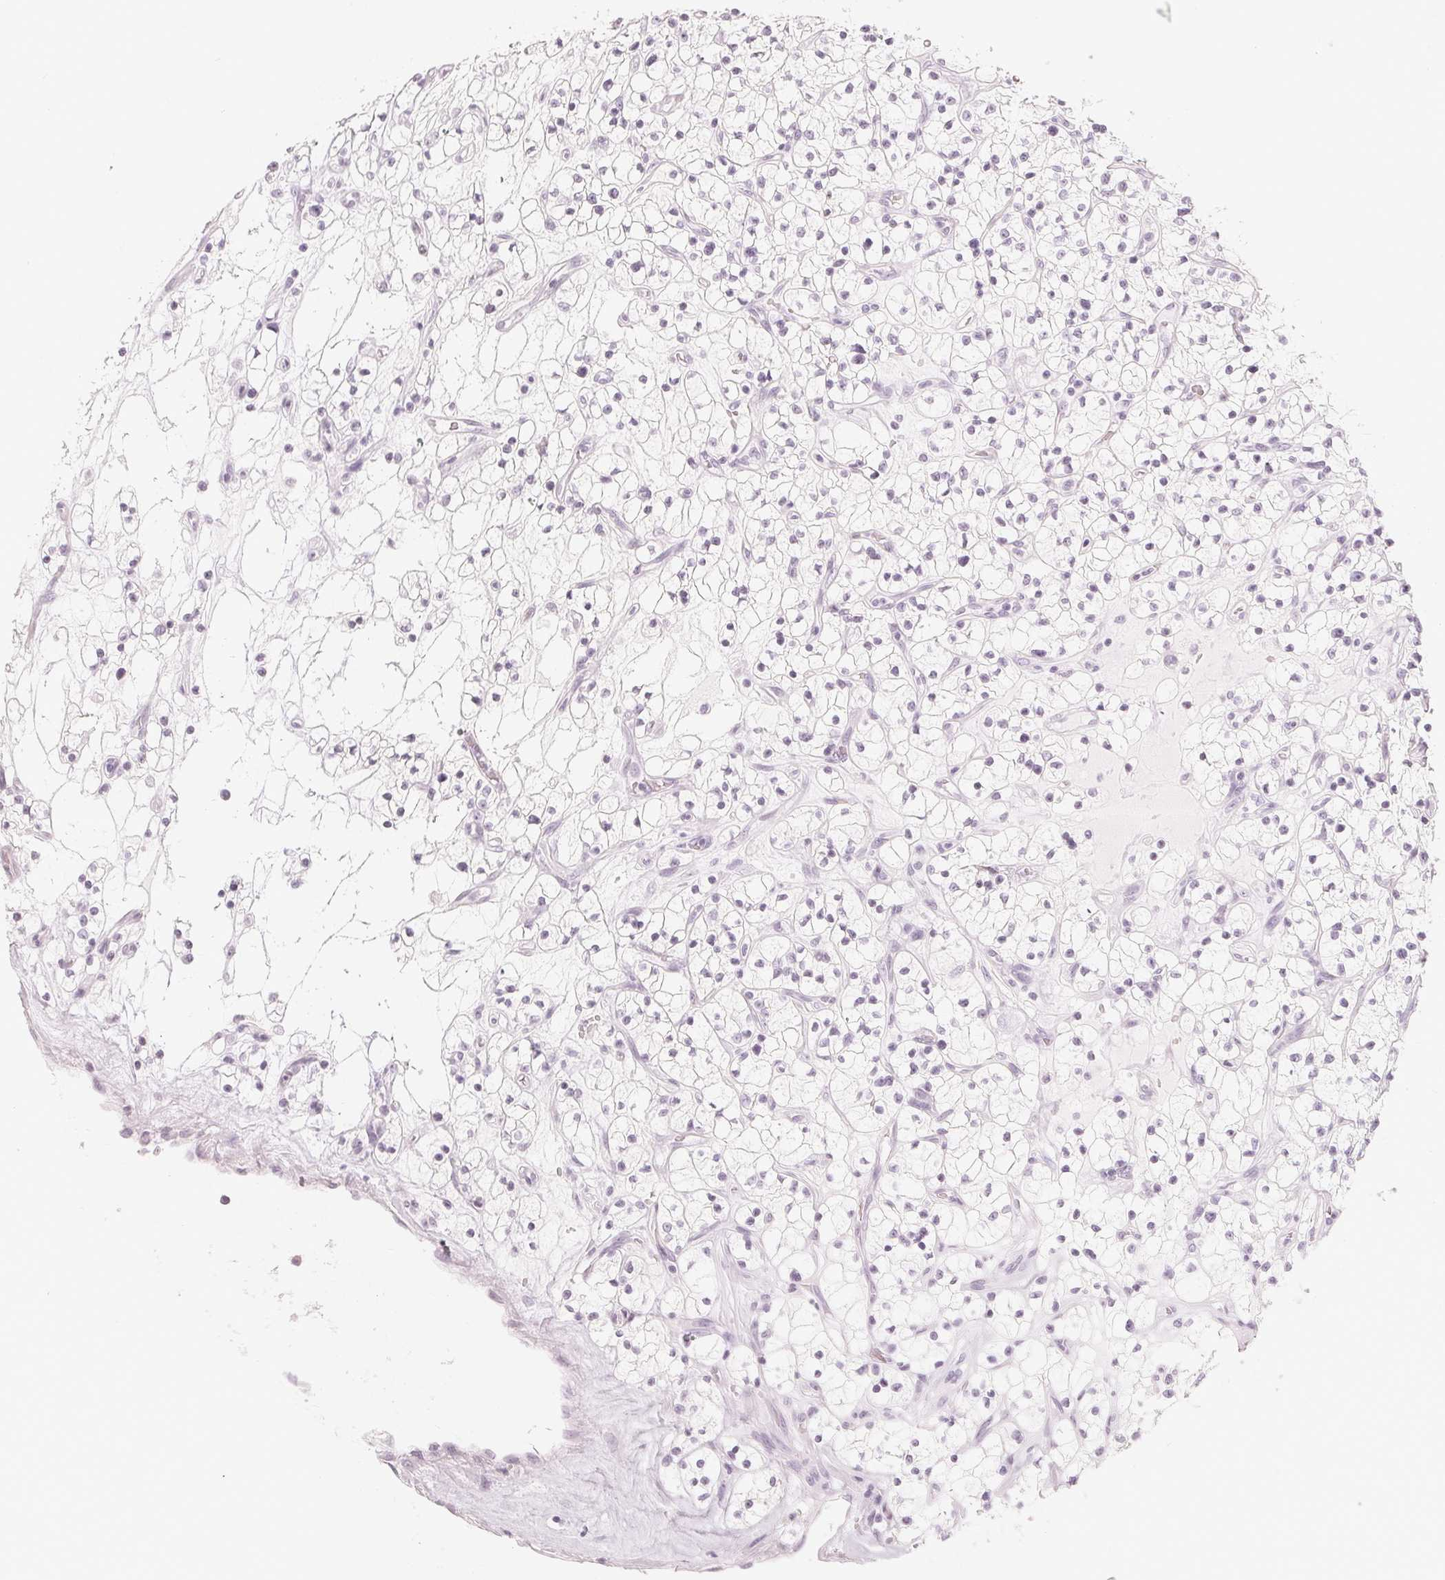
{"staining": {"intensity": "negative", "quantity": "none", "location": "none"}, "tissue": "renal cancer", "cell_type": "Tumor cells", "image_type": "cancer", "snomed": [{"axis": "morphology", "description": "Adenocarcinoma, NOS"}, {"axis": "topography", "description": "Kidney"}], "caption": "IHC histopathology image of neoplastic tissue: human adenocarcinoma (renal) stained with DAB (3,3'-diaminobenzidine) displays no significant protein positivity in tumor cells.", "gene": "SLC22A8", "patient": {"sex": "female", "age": 64}}